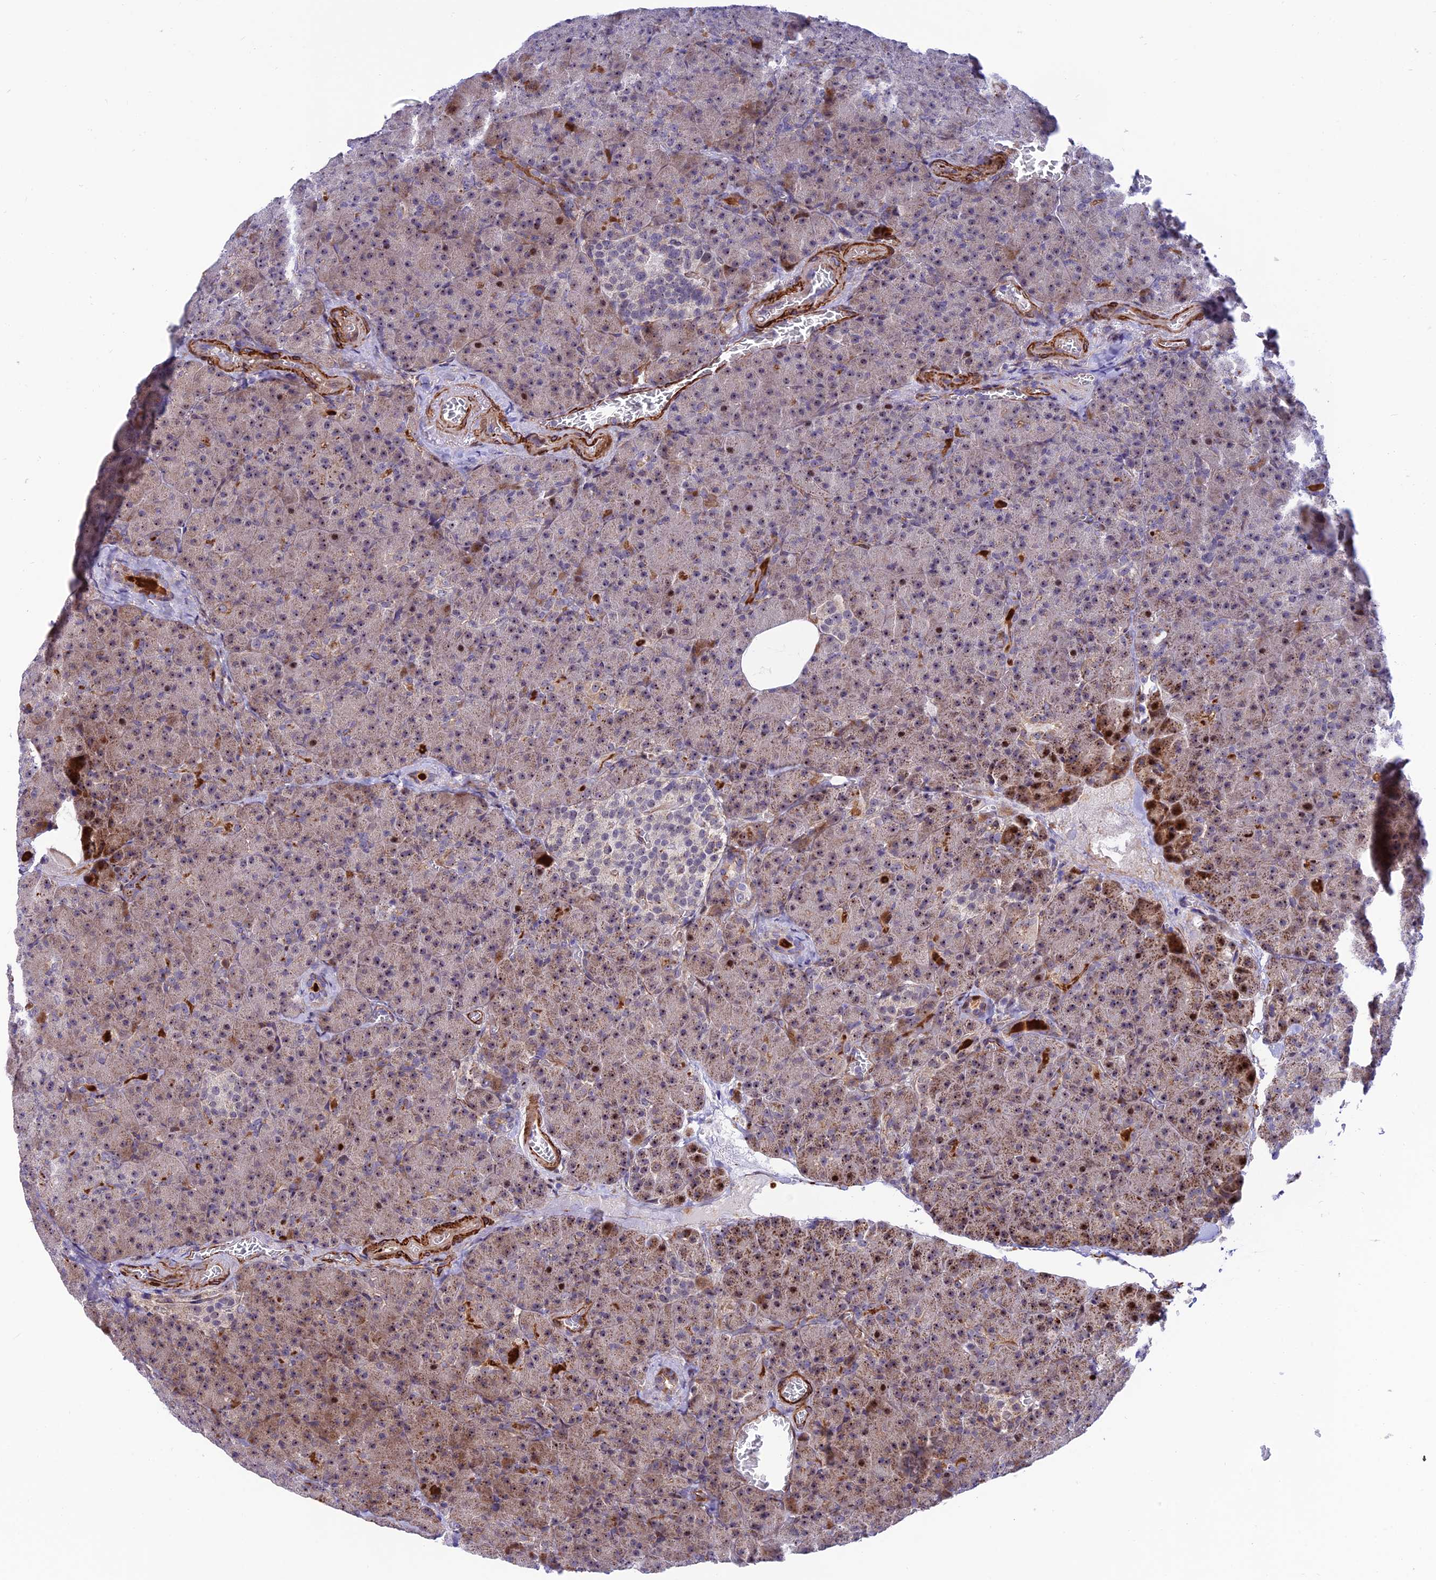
{"staining": {"intensity": "moderate", "quantity": "25%-75%", "location": "cytoplasmic/membranous,nuclear"}, "tissue": "pancreas", "cell_type": "Exocrine glandular cells", "image_type": "normal", "snomed": [{"axis": "morphology", "description": "Normal tissue, NOS"}, {"axis": "topography", "description": "Pancreas"}], "caption": "A histopathology image of pancreas stained for a protein reveals moderate cytoplasmic/membranous,nuclear brown staining in exocrine glandular cells. (IHC, brightfield microscopy, high magnification).", "gene": "KBTBD7", "patient": {"sex": "female", "age": 74}}